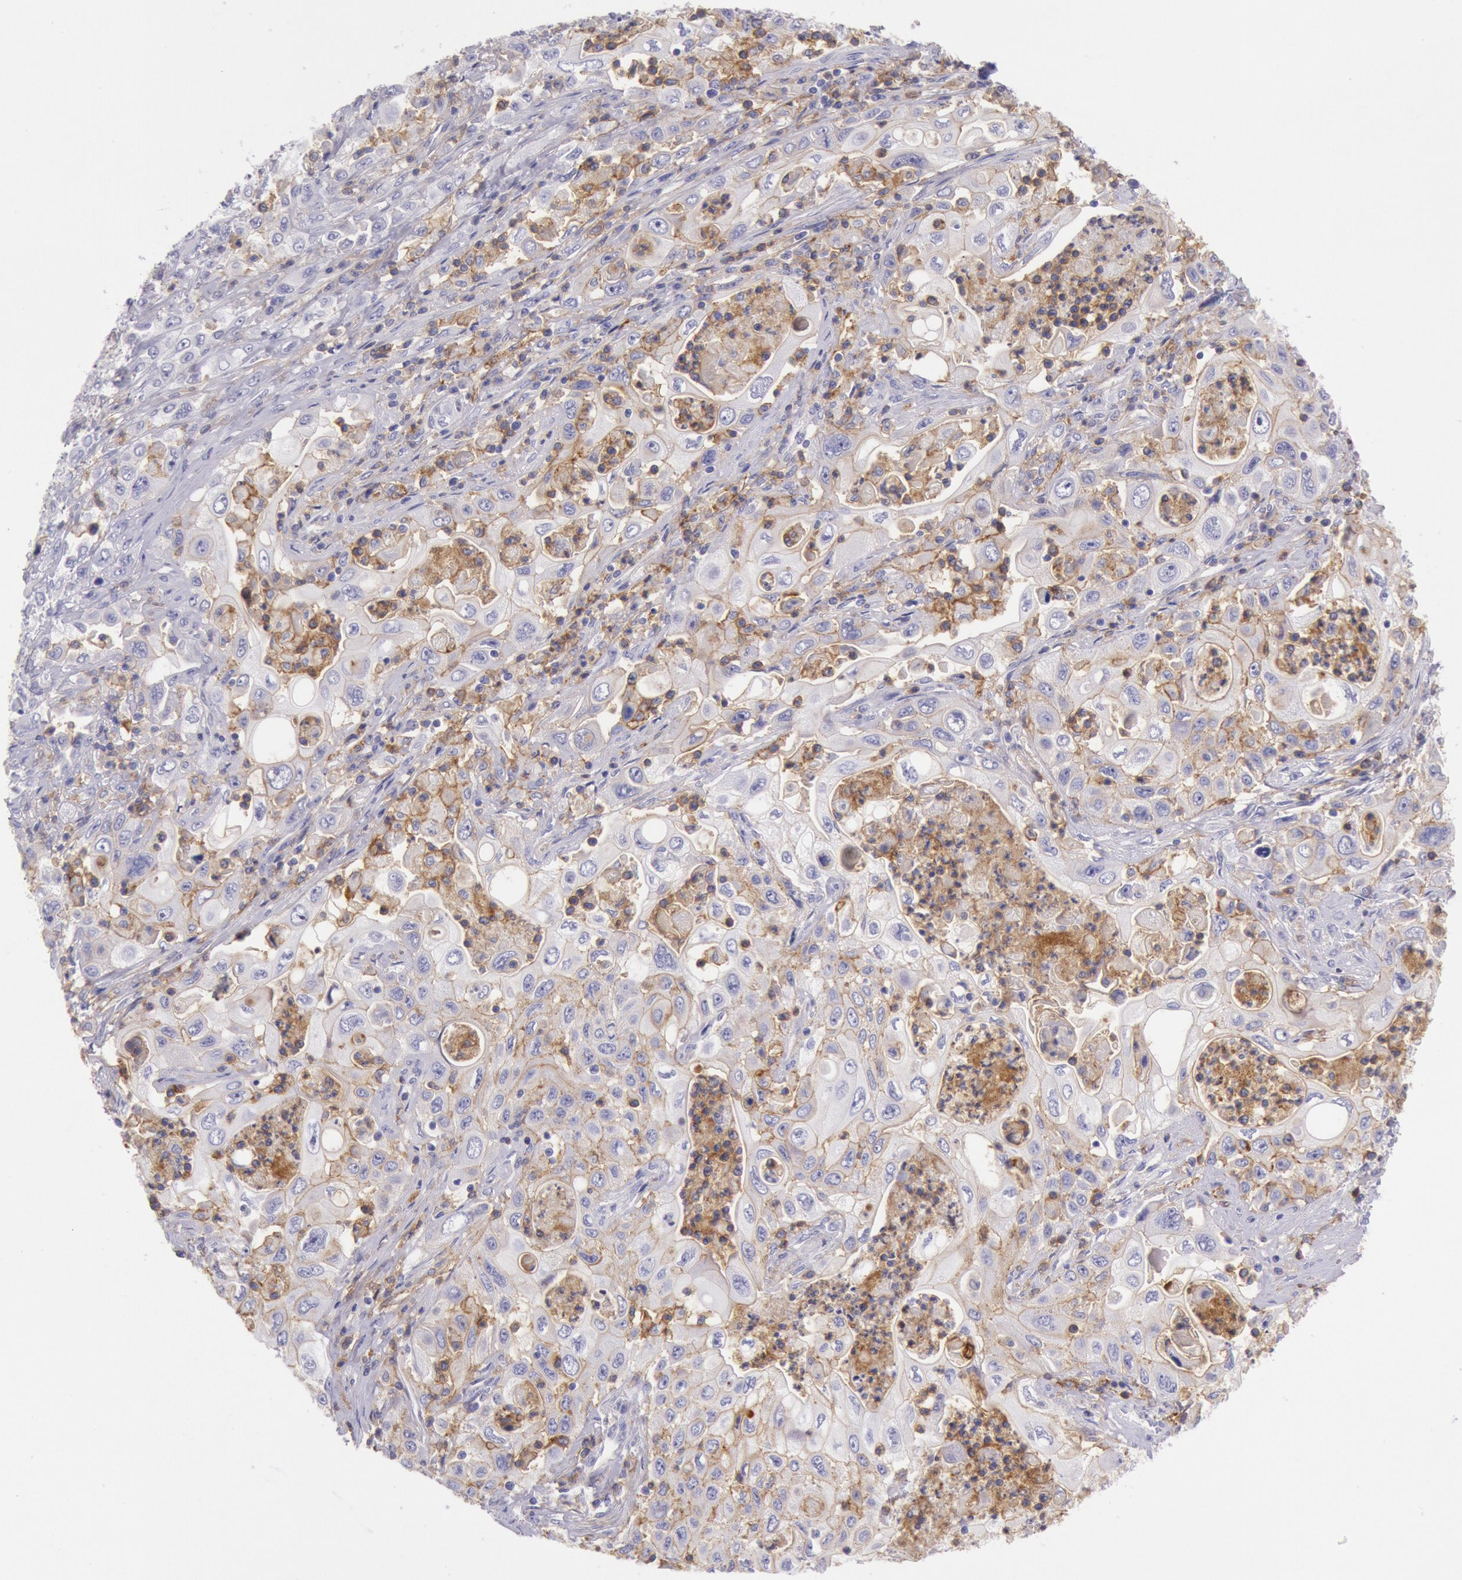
{"staining": {"intensity": "negative", "quantity": "none", "location": "none"}, "tissue": "pancreatic cancer", "cell_type": "Tumor cells", "image_type": "cancer", "snomed": [{"axis": "morphology", "description": "Adenocarcinoma, NOS"}, {"axis": "topography", "description": "Pancreas"}], "caption": "Immunohistochemistry histopathology image of neoplastic tissue: pancreatic cancer (adenocarcinoma) stained with DAB demonstrates no significant protein expression in tumor cells.", "gene": "LYN", "patient": {"sex": "male", "age": 70}}